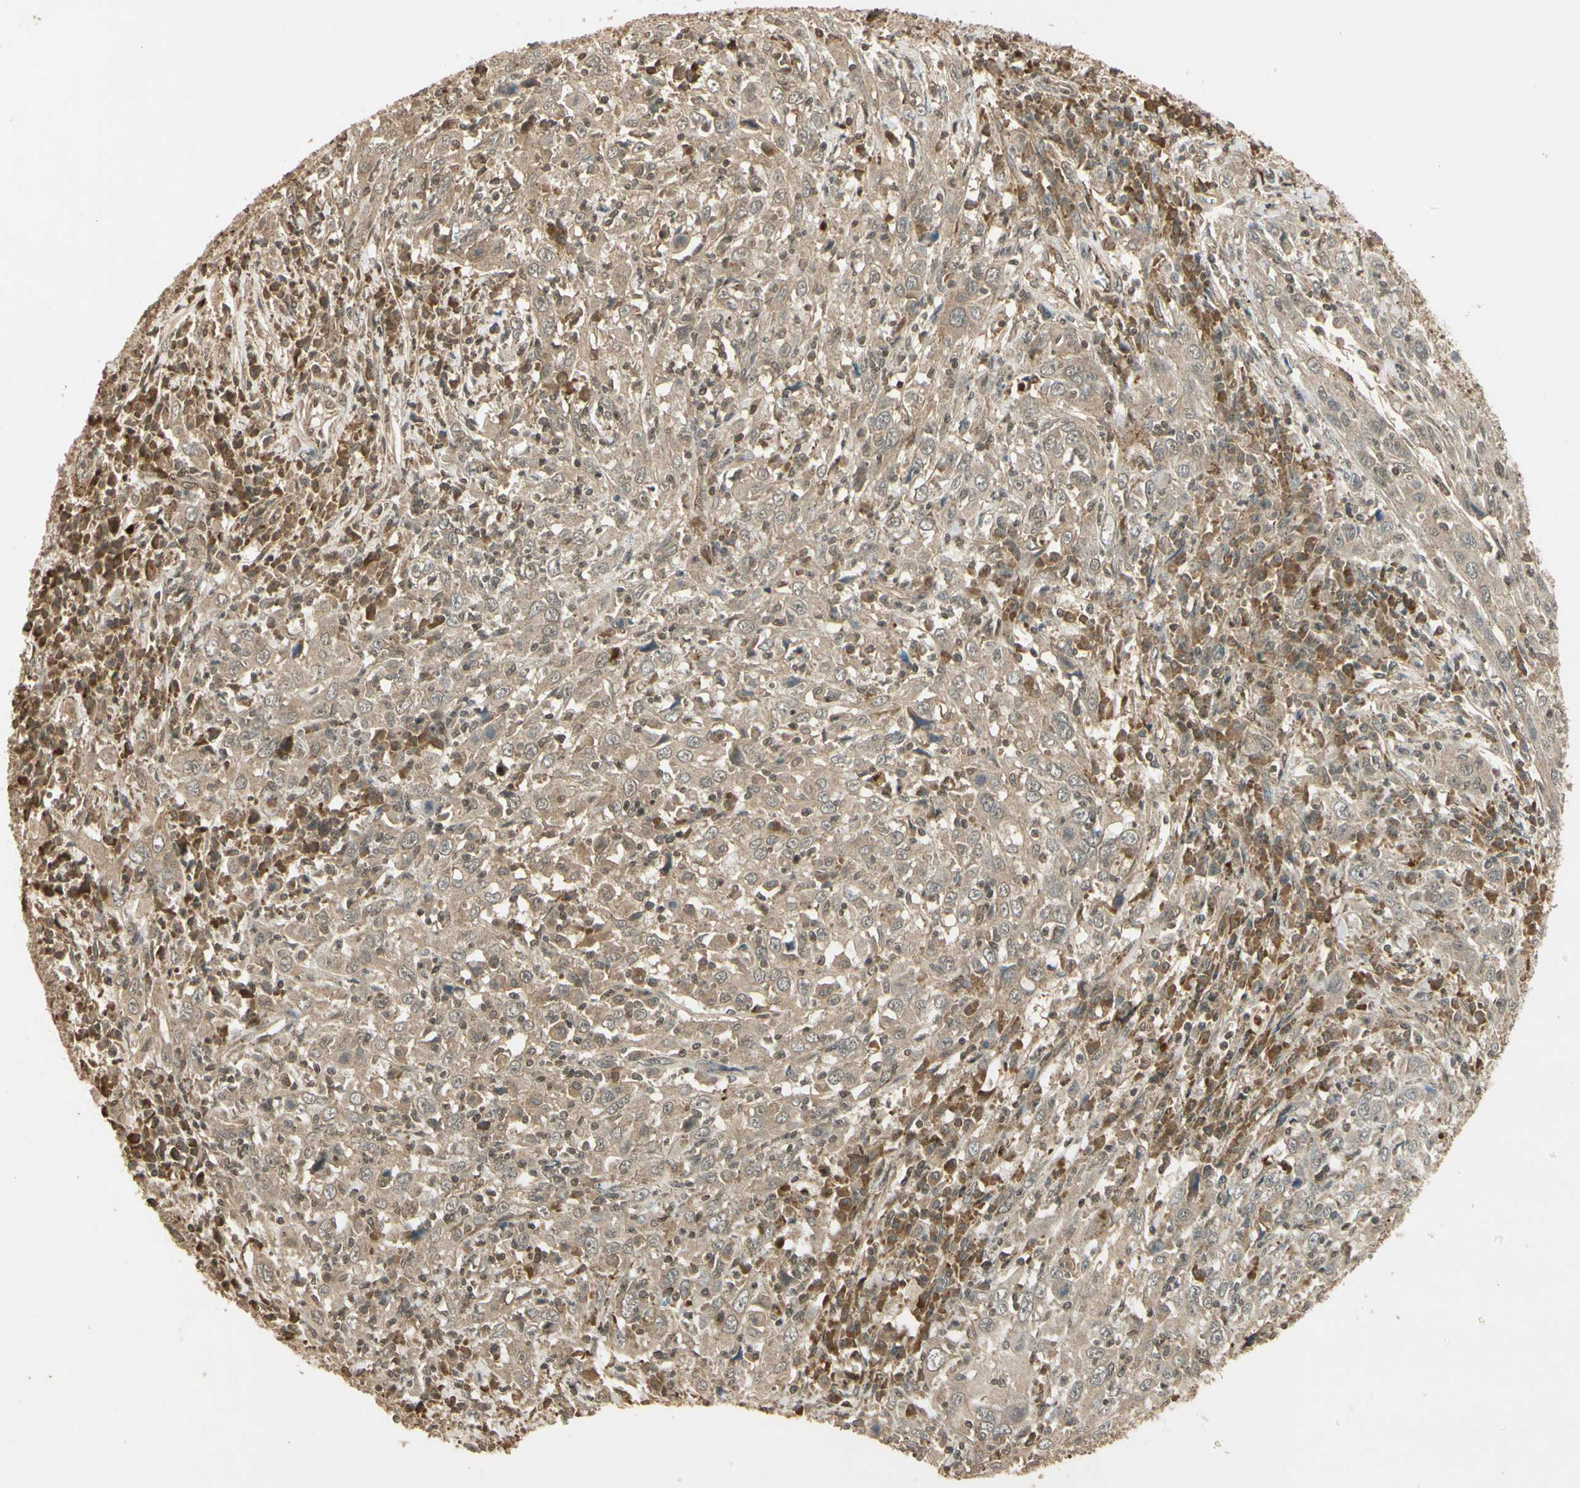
{"staining": {"intensity": "weak", "quantity": ">75%", "location": "cytoplasmic/membranous"}, "tissue": "cervical cancer", "cell_type": "Tumor cells", "image_type": "cancer", "snomed": [{"axis": "morphology", "description": "Squamous cell carcinoma, NOS"}, {"axis": "topography", "description": "Cervix"}], "caption": "Brown immunohistochemical staining in human cervical cancer (squamous cell carcinoma) shows weak cytoplasmic/membranous staining in approximately >75% of tumor cells.", "gene": "GMEB2", "patient": {"sex": "female", "age": 46}}